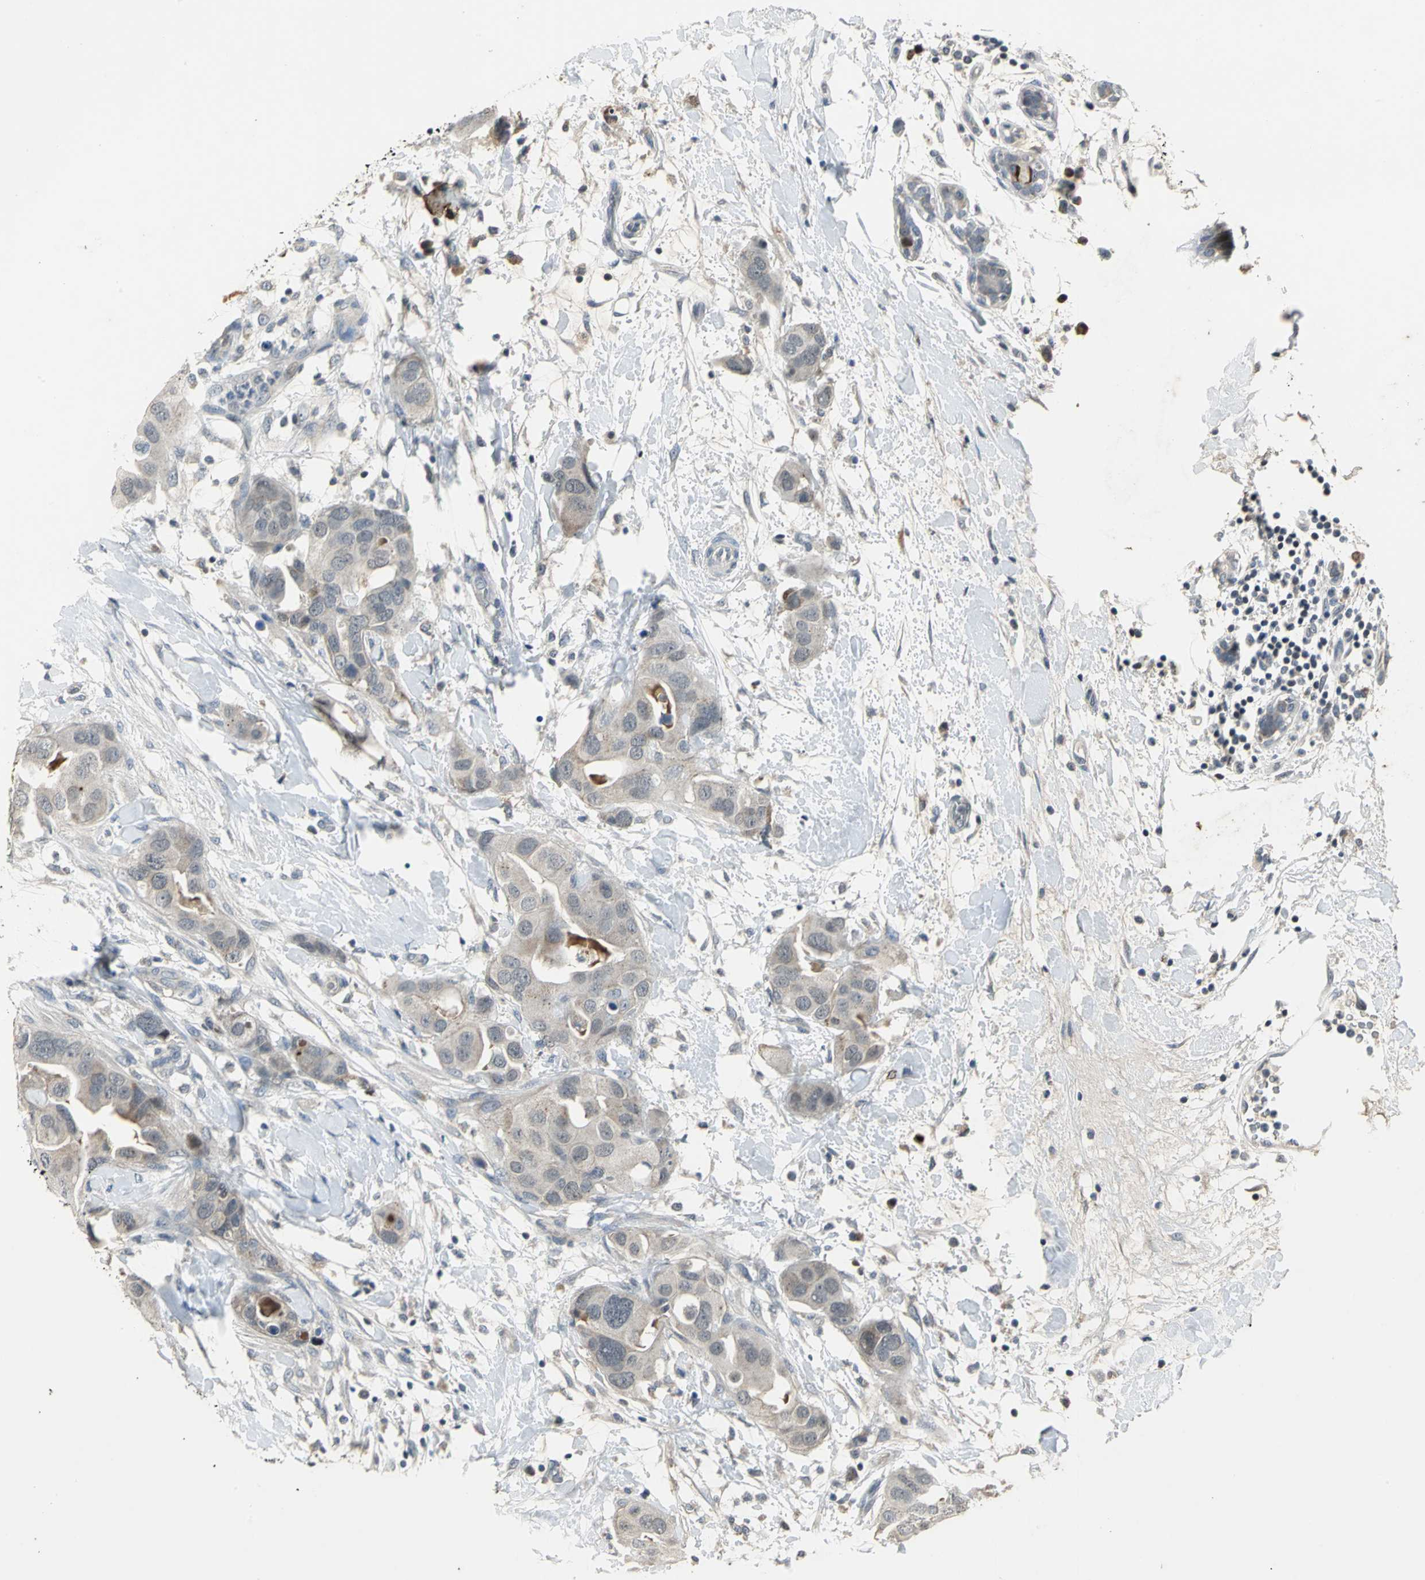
{"staining": {"intensity": "weak", "quantity": ">75%", "location": "cytoplasmic/membranous"}, "tissue": "breast cancer", "cell_type": "Tumor cells", "image_type": "cancer", "snomed": [{"axis": "morphology", "description": "Duct carcinoma"}, {"axis": "topography", "description": "Breast"}], "caption": "This photomicrograph exhibits breast invasive ductal carcinoma stained with immunohistochemistry to label a protein in brown. The cytoplasmic/membranous of tumor cells show weak positivity for the protein. Nuclei are counter-stained blue.", "gene": "JADE3", "patient": {"sex": "female", "age": 40}}